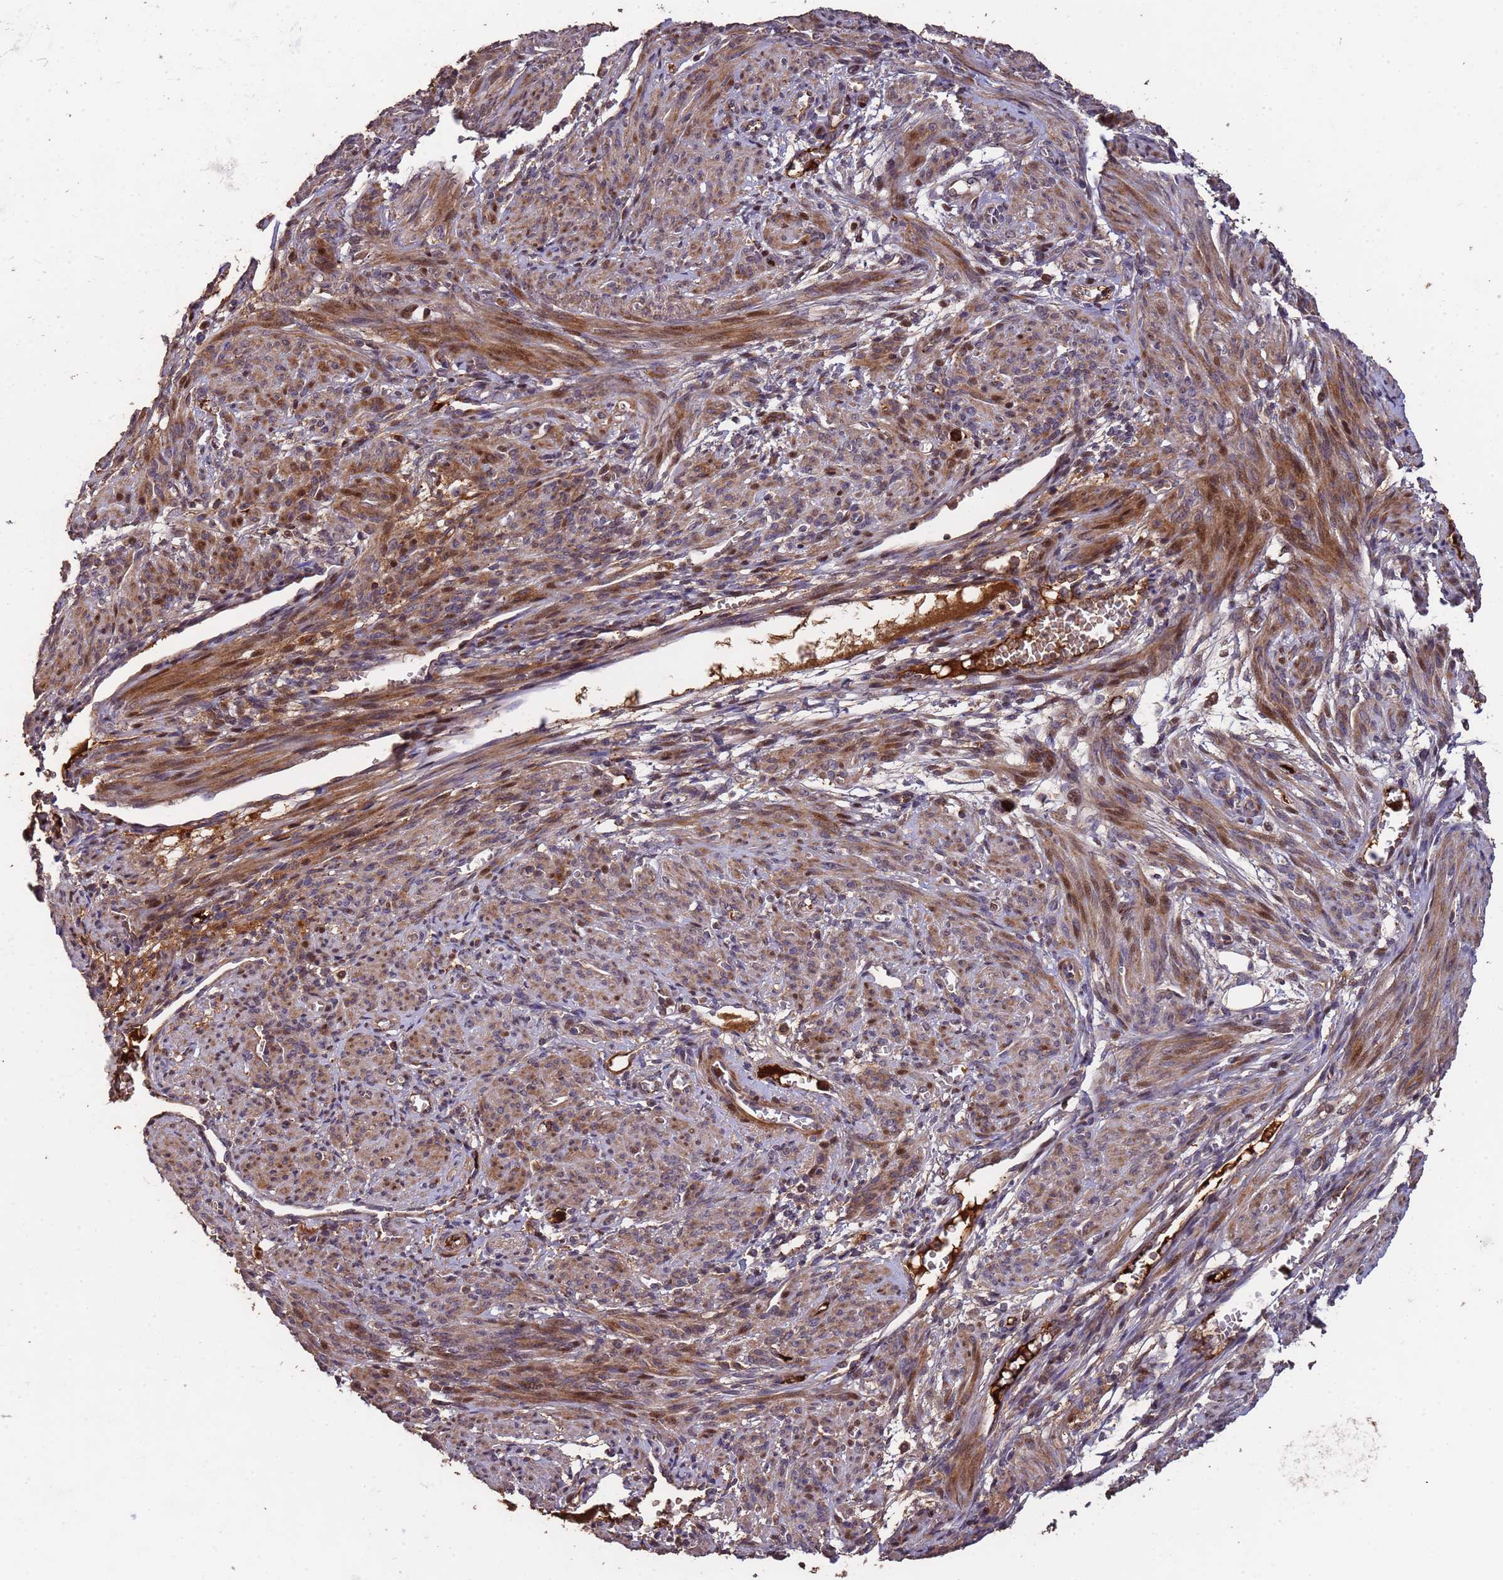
{"staining": {"intensity": "moderate", "quantity": ">75%", "location": "cytoplasmic/membranous,nuclear"}, "tissue": "smooth muscle", "cell_type": "Smooth muscle cells", "image_type": "normal", "snomed": [{"axis": "morphology", "description": "Normal tissue, NOS"}, {"axis": "topography", "description": "Smooth muscle"}], "caption": "The image reveals immunohistochemical staining of unremarkable smooth muscle. There is moderate cytoplasmic/membranous,nuclear expression is present in about >75% of smooth muscle cells. (IHC, brightfield microscopy, high magnification).", "gene": "CCDC184", "patient": {"sex": "female", "age": 39}}